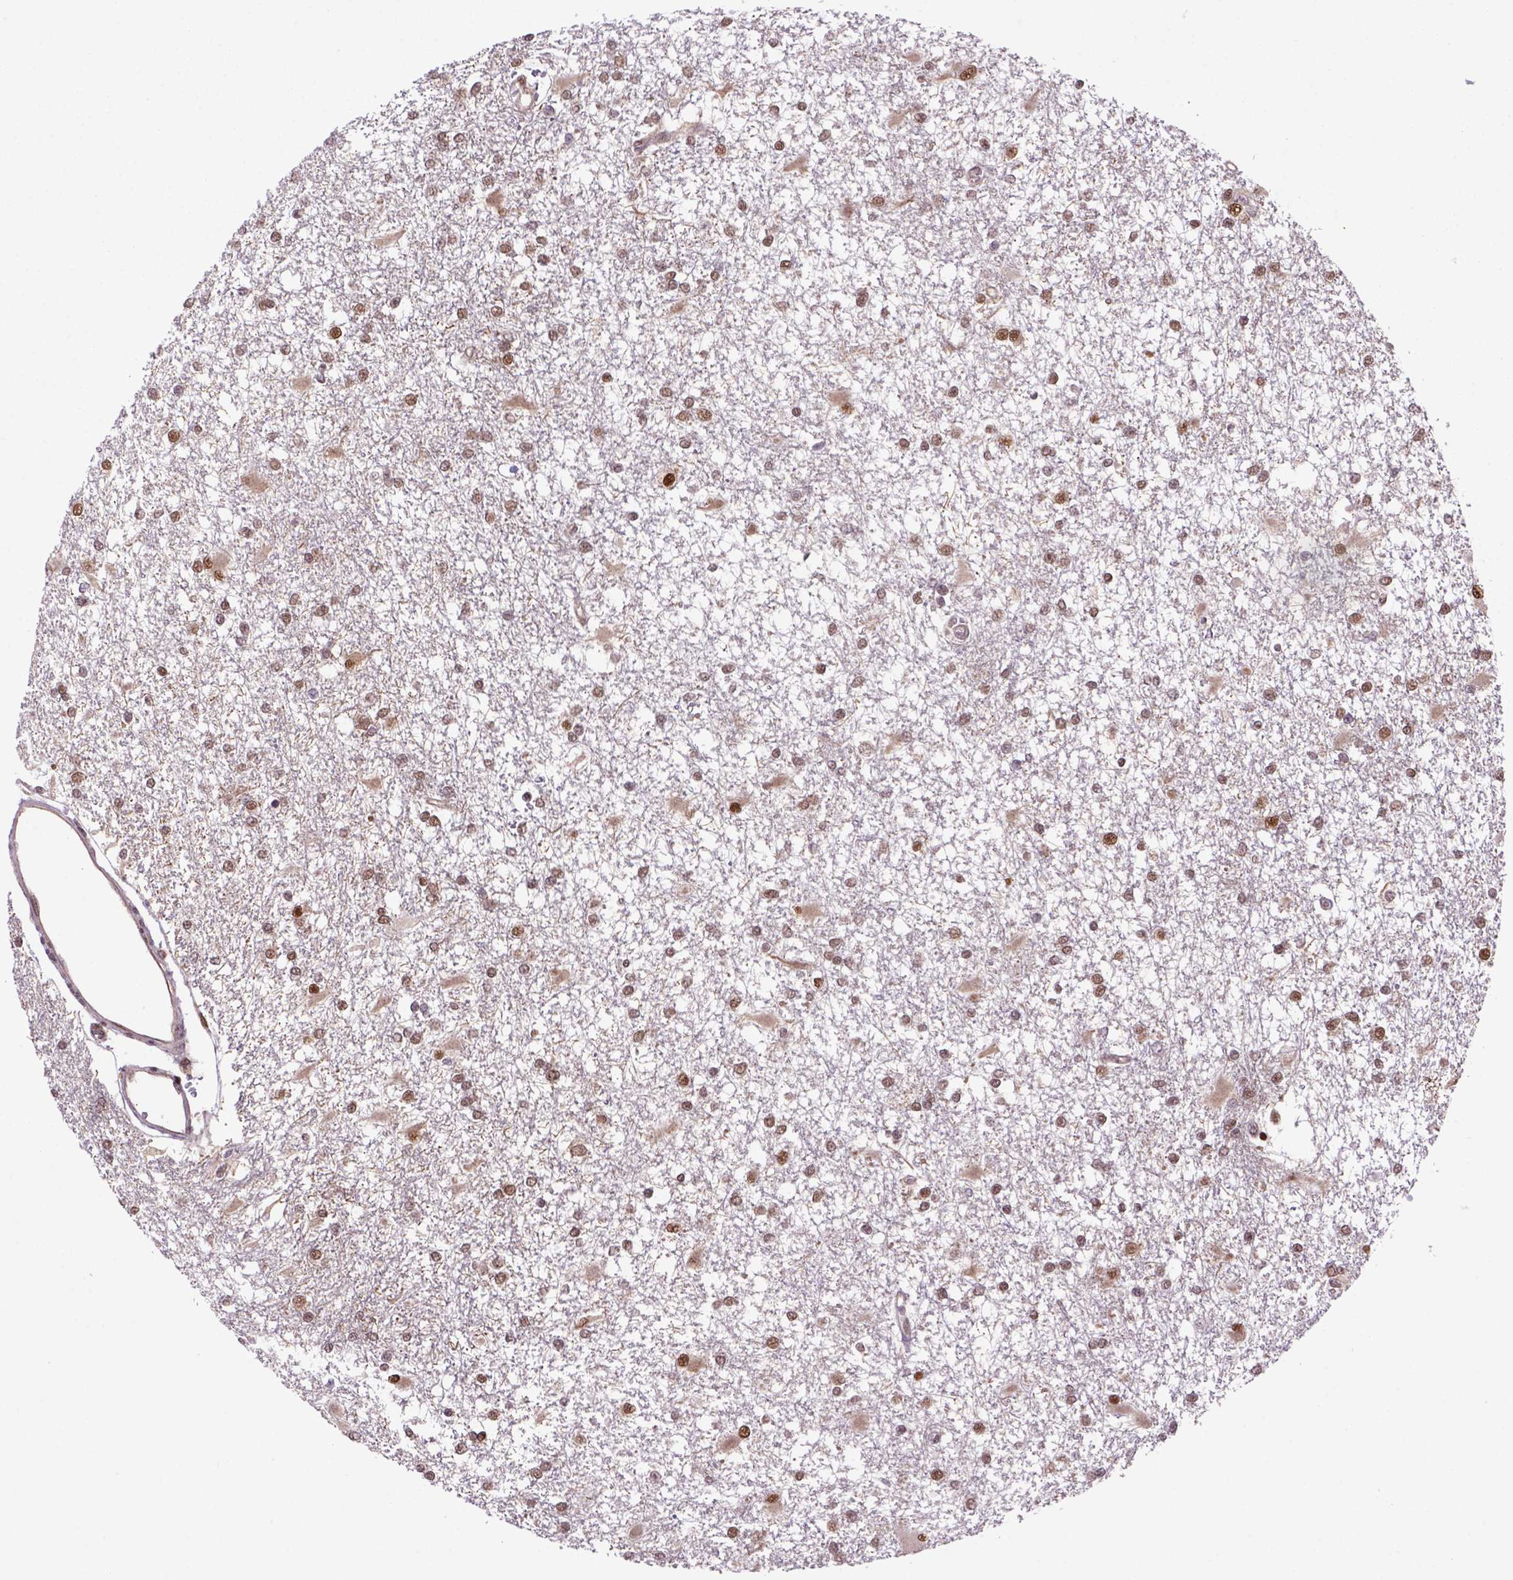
{"staining": {"intensity": "moderate", "quantity": ">75%", "location": "nuclear"}, "tissue": "glioma", "cell_type": "Tumor cells", "image_type": "cancer", "snomed": [{"axis": "morphology", "description": "Glioma, malignant, High grade"}, {"axis": "topography", "description": "Cerebral cortex"}], "caption": "Tumor cells show medium levels of moderate nuclear positivity in about >75% of cells in malignant high-grade glioma. (Stains: DAB in brown, nuclei in blue, Microscopy: brightfield microscopy at high magnification).", "gene": "PSMC2", "patient": {"sex": "male", "age": 79}}